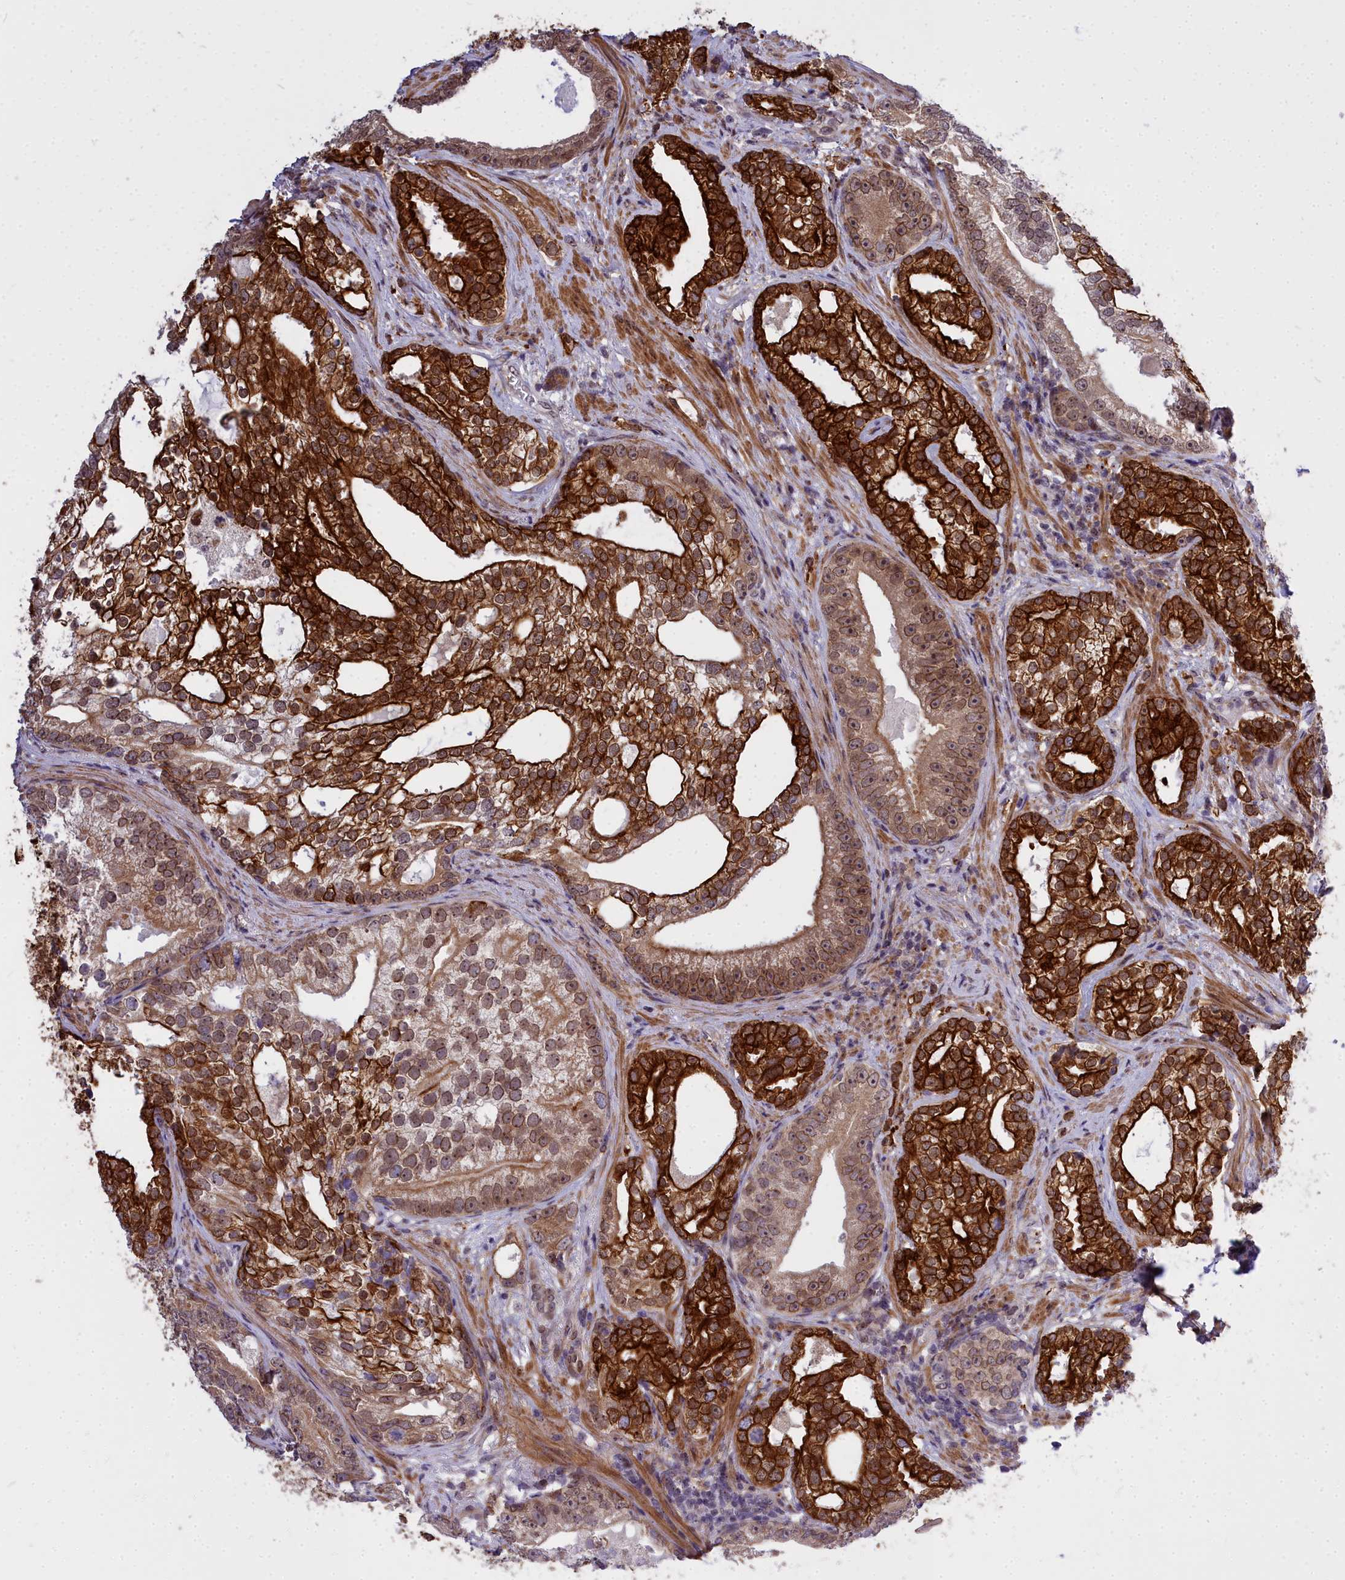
{"staining": {"intensity": "strong", "quantity": "25%-75%", "location": "cytoplasmic/membranous,nuclear"}, "tissue": "prostate cancer", "cell_type": "Tumor cells", "image_type": "cancer", "snomed": [{"axis": "morphology", "description": "Adenocarcinoma, High grade"}, {"axis": "topography", "description": "Prostate"}], "caption": "High-power microscopy captured an immunohistochemistry (IHC) image of adenocarcinoma (high-grade) (prostate), revealing strong cytoplasmic/membranous and nuclear positivity in about 25%-75% of tumor cells. The staining was performed using DAB to visualize the protein expression in brown, while the nuclei were stained in blue with hematoxylin (Magnification: 20x).", "gene": "ABCB8", "patient": {"sex": "male", "age": 75}}